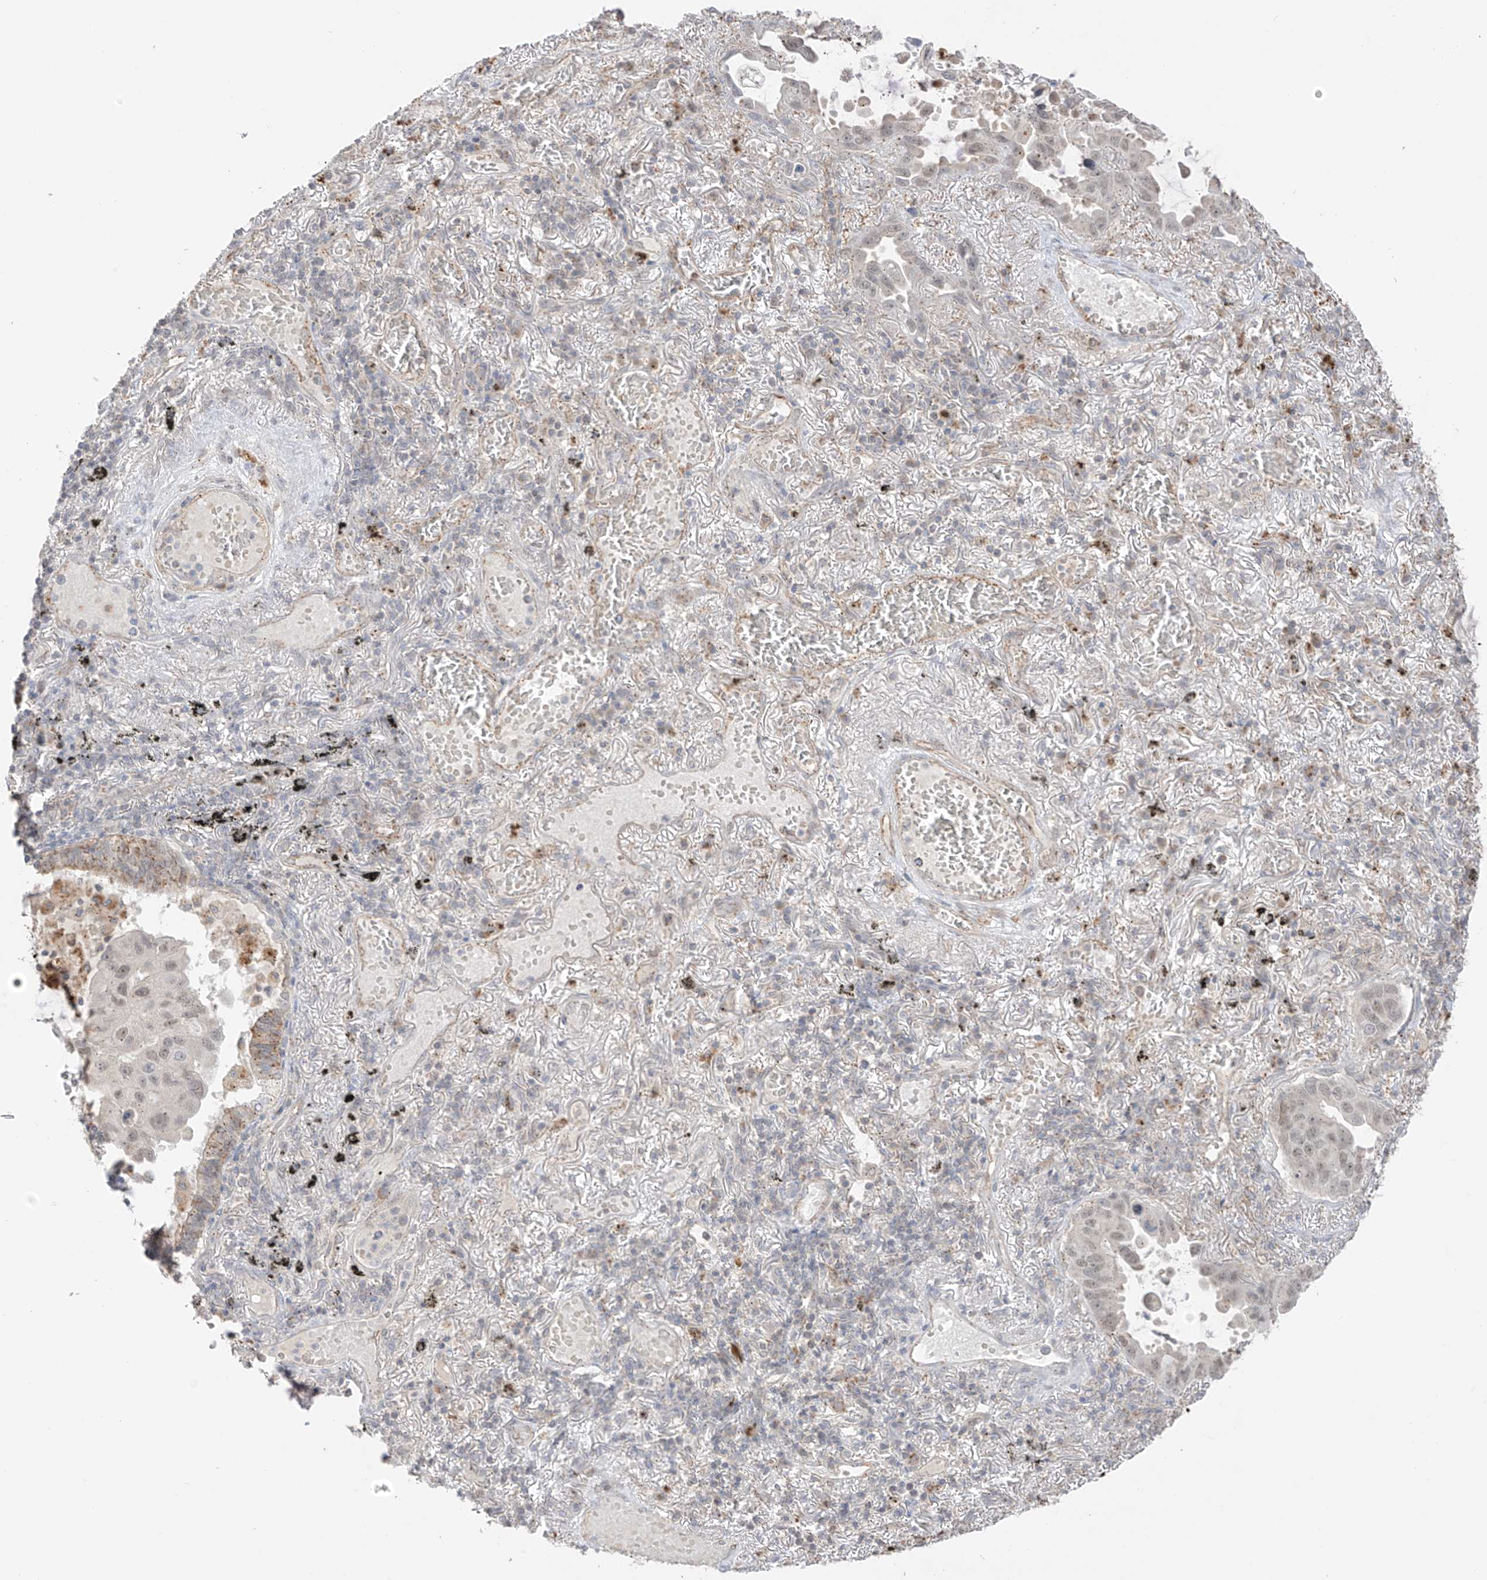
{"staining": {"intensity": "moderate", "quantity": "<25%", "location": "cytoplasmic/membranous"}, "tissue": "lung cancer", "cell_type": "Tumor cells", "image_type": "cancer", "snomed": [{"axis": "morphology", "description": "Adenocarcinoma, NOS"}, {"axis": "topography", "description": "Lung"}], "caption": "This micrograph exhibits immunohistochemistry (IHC) staining of lung cancer (adenocarcinoma), with low moderate cytoplasmic/membranous positivity in approximately <25% of tumor cells.", "gene": "N4BP3", "patient": {"sex": "male", "age": 64}}